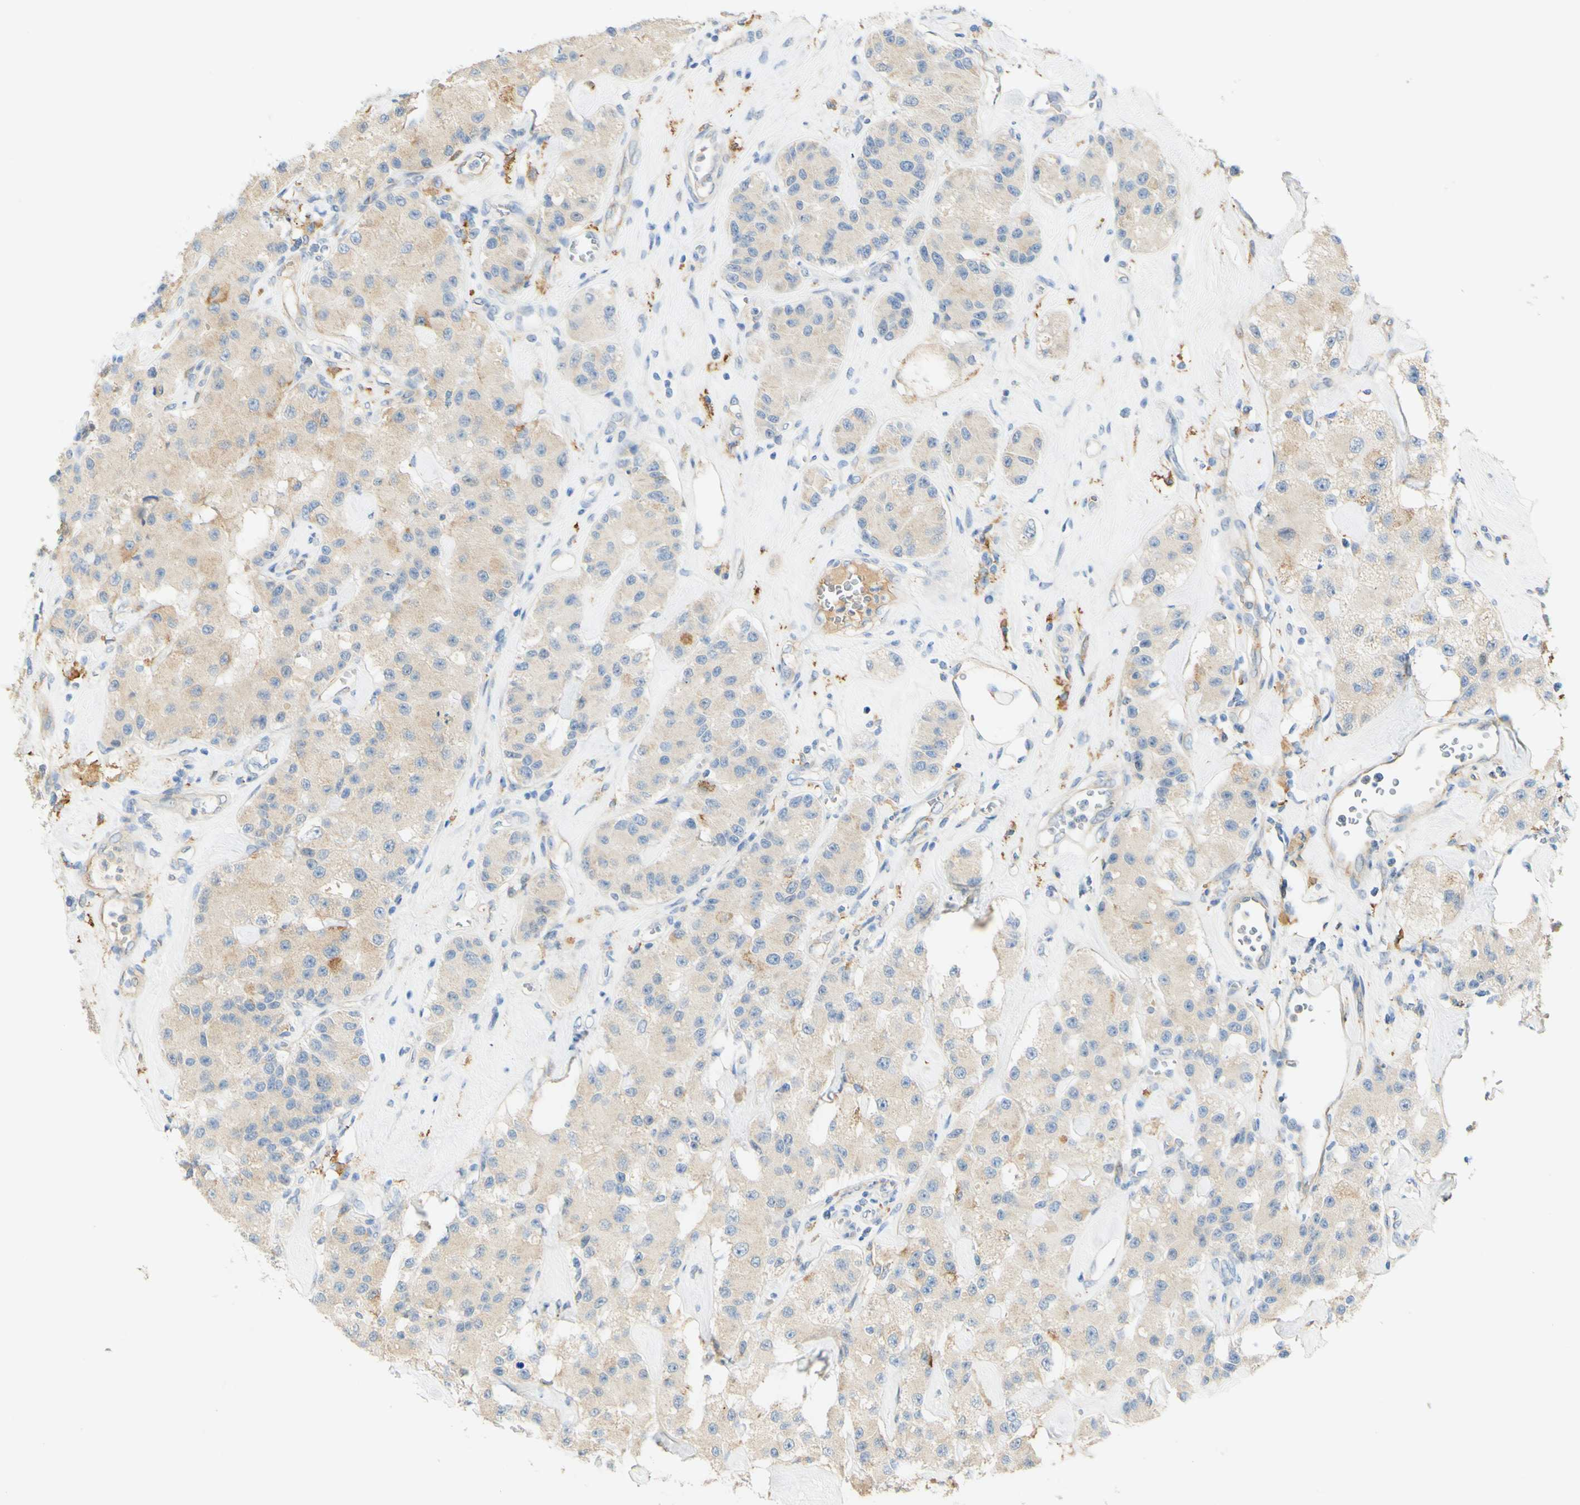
{"staining": {"intensity": "weak", "quantity": ">75%", "location": "cytoplasmic/membranous"}, "tissue": "carcinoid", "cell_type": "Tumor cells", "image_type": "cancer", "snomed": [{"axis": "morphology", "description": "Carcinoid, malignant, NOS"}, {"axis": "topography", "description": "Pancreas"}], "caption": "Brown immunohistochemical staining in human malignant carcinoid shows weak cytoplasmic/membranous expression in approximately >75% of tumor cells. Immunohistochemistry stains the protein of interest in brown and the nuclei are stained blue.", "gene": "FCGRT", "patient": {"sex": "male", "age": 41}}